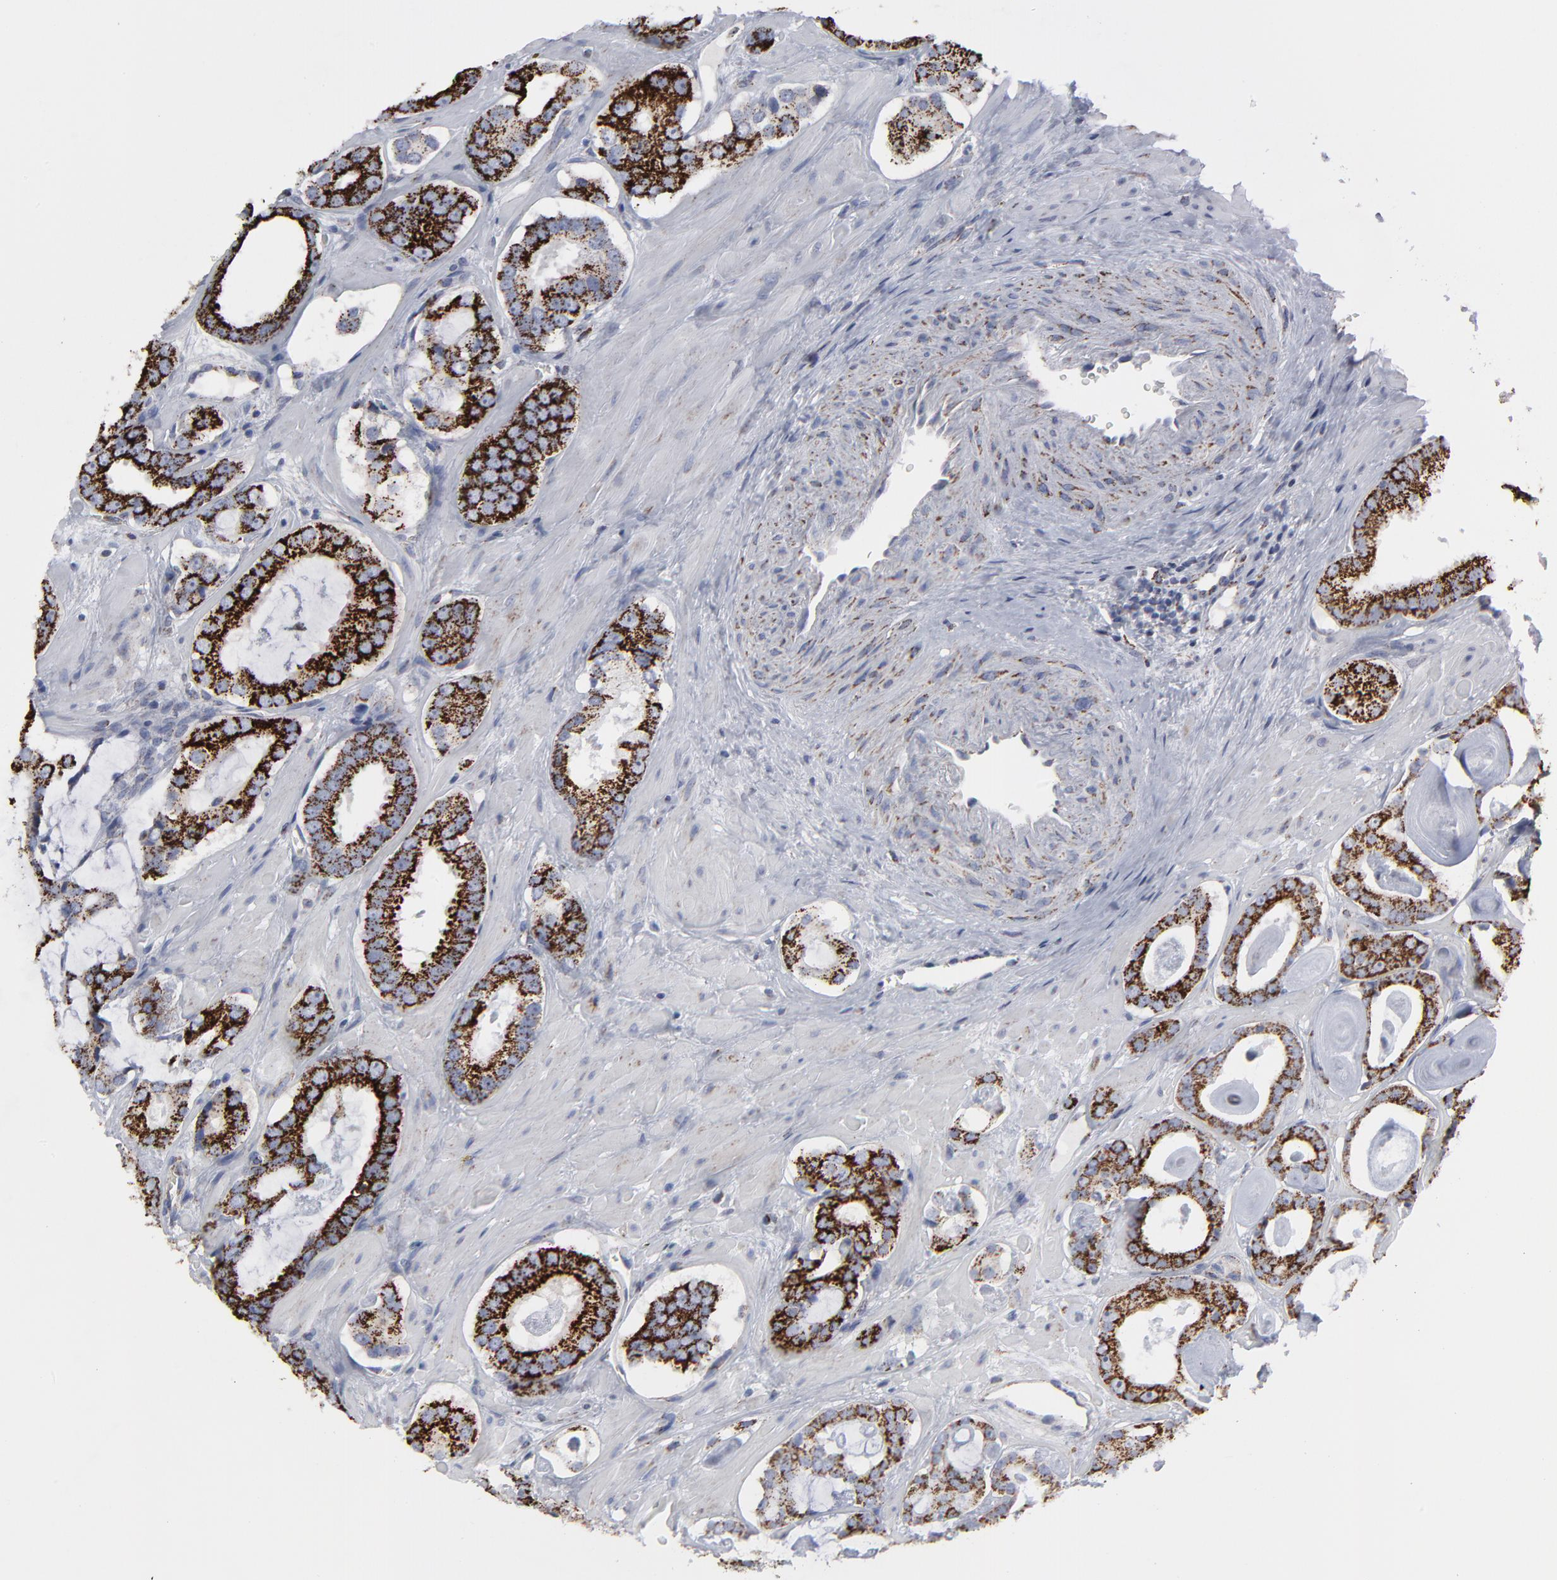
{"staining": {"intensity": "strong", "quantity": ">75%", "location": "cytoplasmic/membranous"}, "tissue": "prostate cancer", "cell_type": "Tumor cells", "image_type": "cancer", "snomed": [{"axis": "morphology", "description": "Adenocarcinoma, Low grade"}, {"axis": "topography", "description": "Prostate"}], "caption": "Immunohistochemical staining of human prostate low-grade adenocarcinoma displays high levels of strong cytoplasmic/membranous positivity in approximately >75% of tumor cells.", "gene": "TXNRD2", "patient": {"sex": "male", "age": 57}}